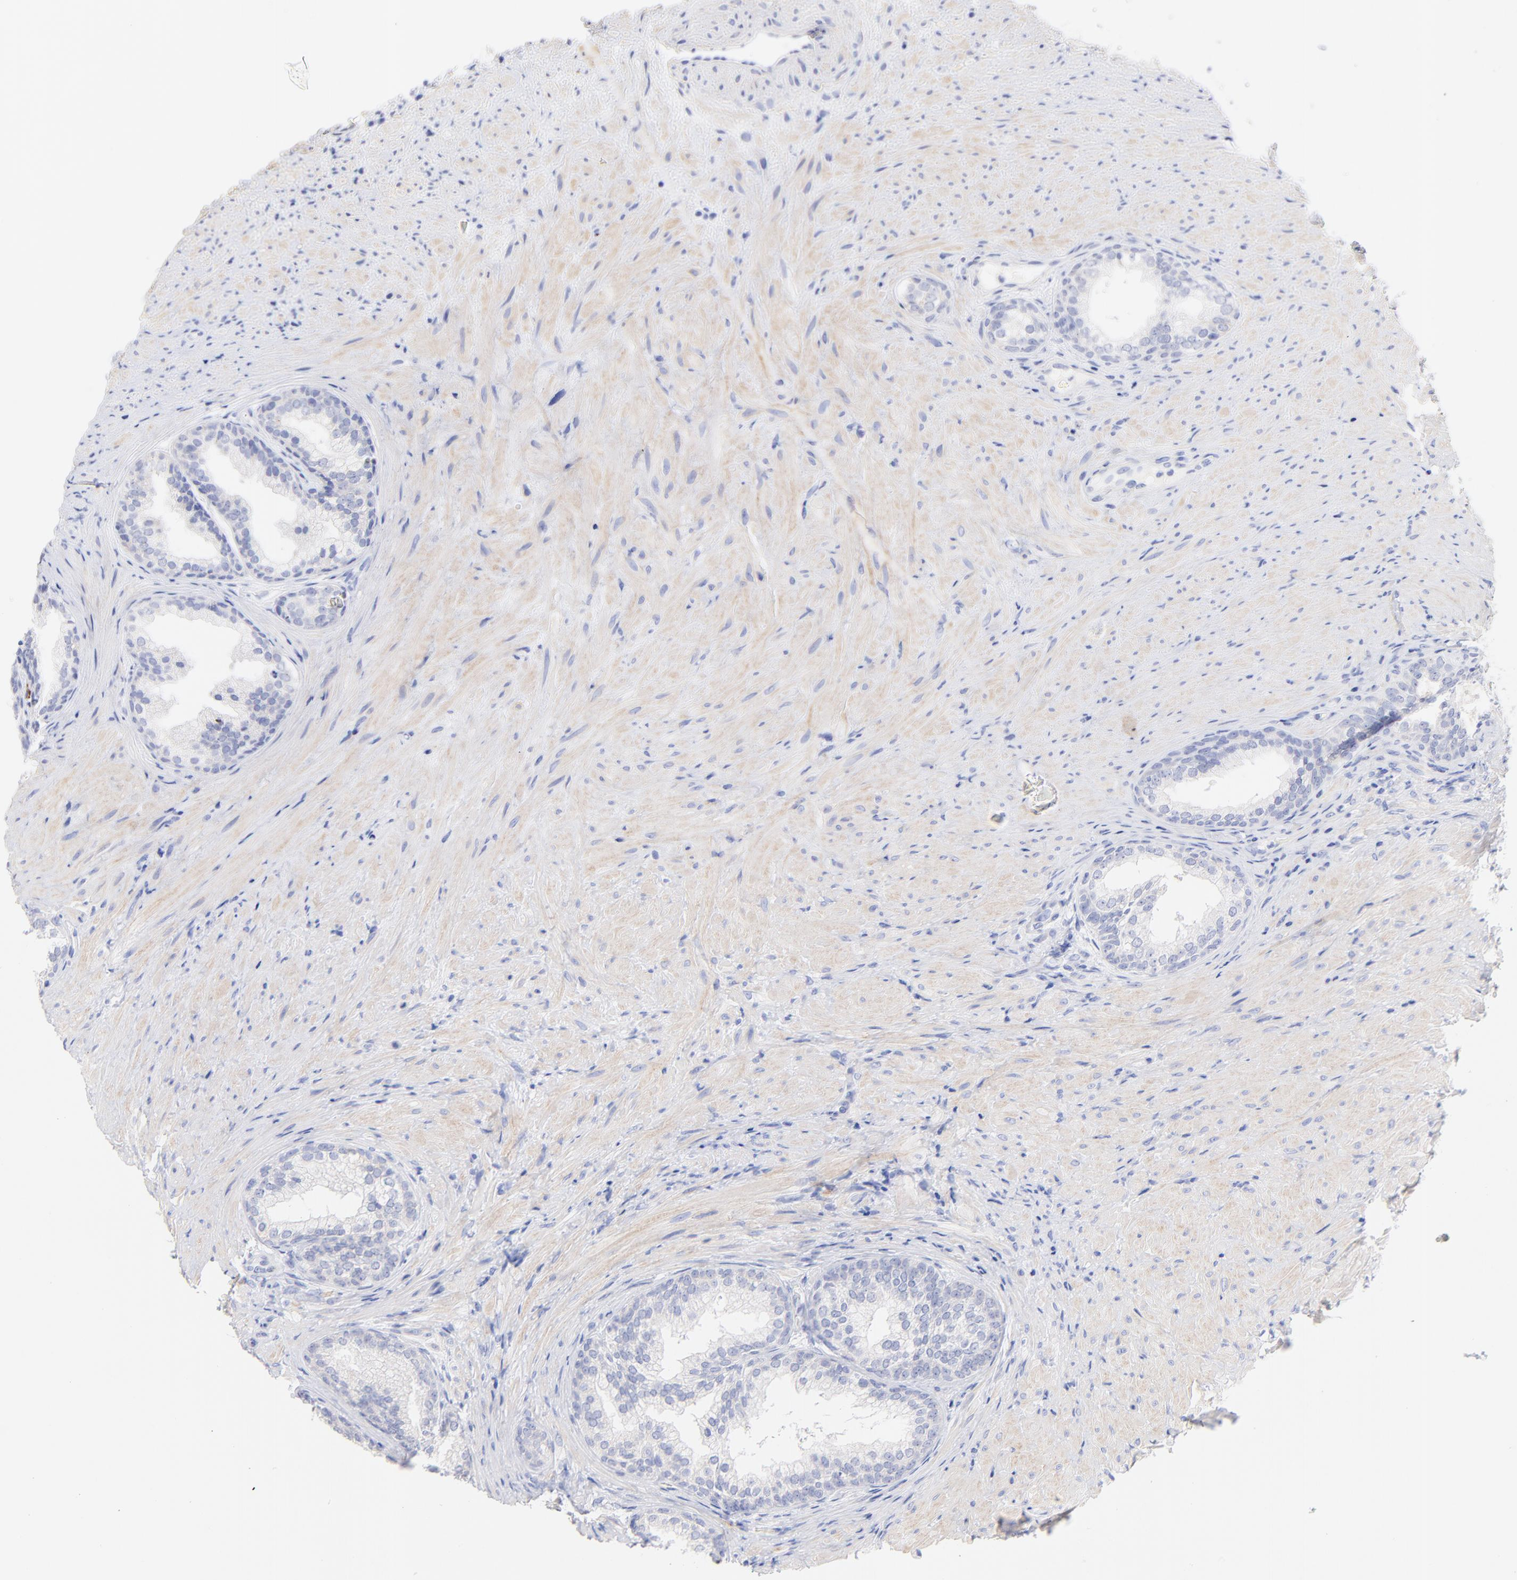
{"staining": {"intensity": "negative", "quantity": "none", "location": "none"}, "tissue": "prostate", "cell_type": "Glandular cells", "image_type": "normal", "snomed": [{"axis": "morphology", "description": "Normal tissue, NOS"}, {"axis": "topography", "description": "Prostate"}], "caption": "DAB (3,3'-diaminobenzidine) immunohistochemical staining of unremarkable prostate reveals no significant positivity in glandular cells. (Brightfield microscopy of DAB IHC at high magnification).", "gene": "C1QTNF6", "patient": {"sex": "male", "age": 76}}